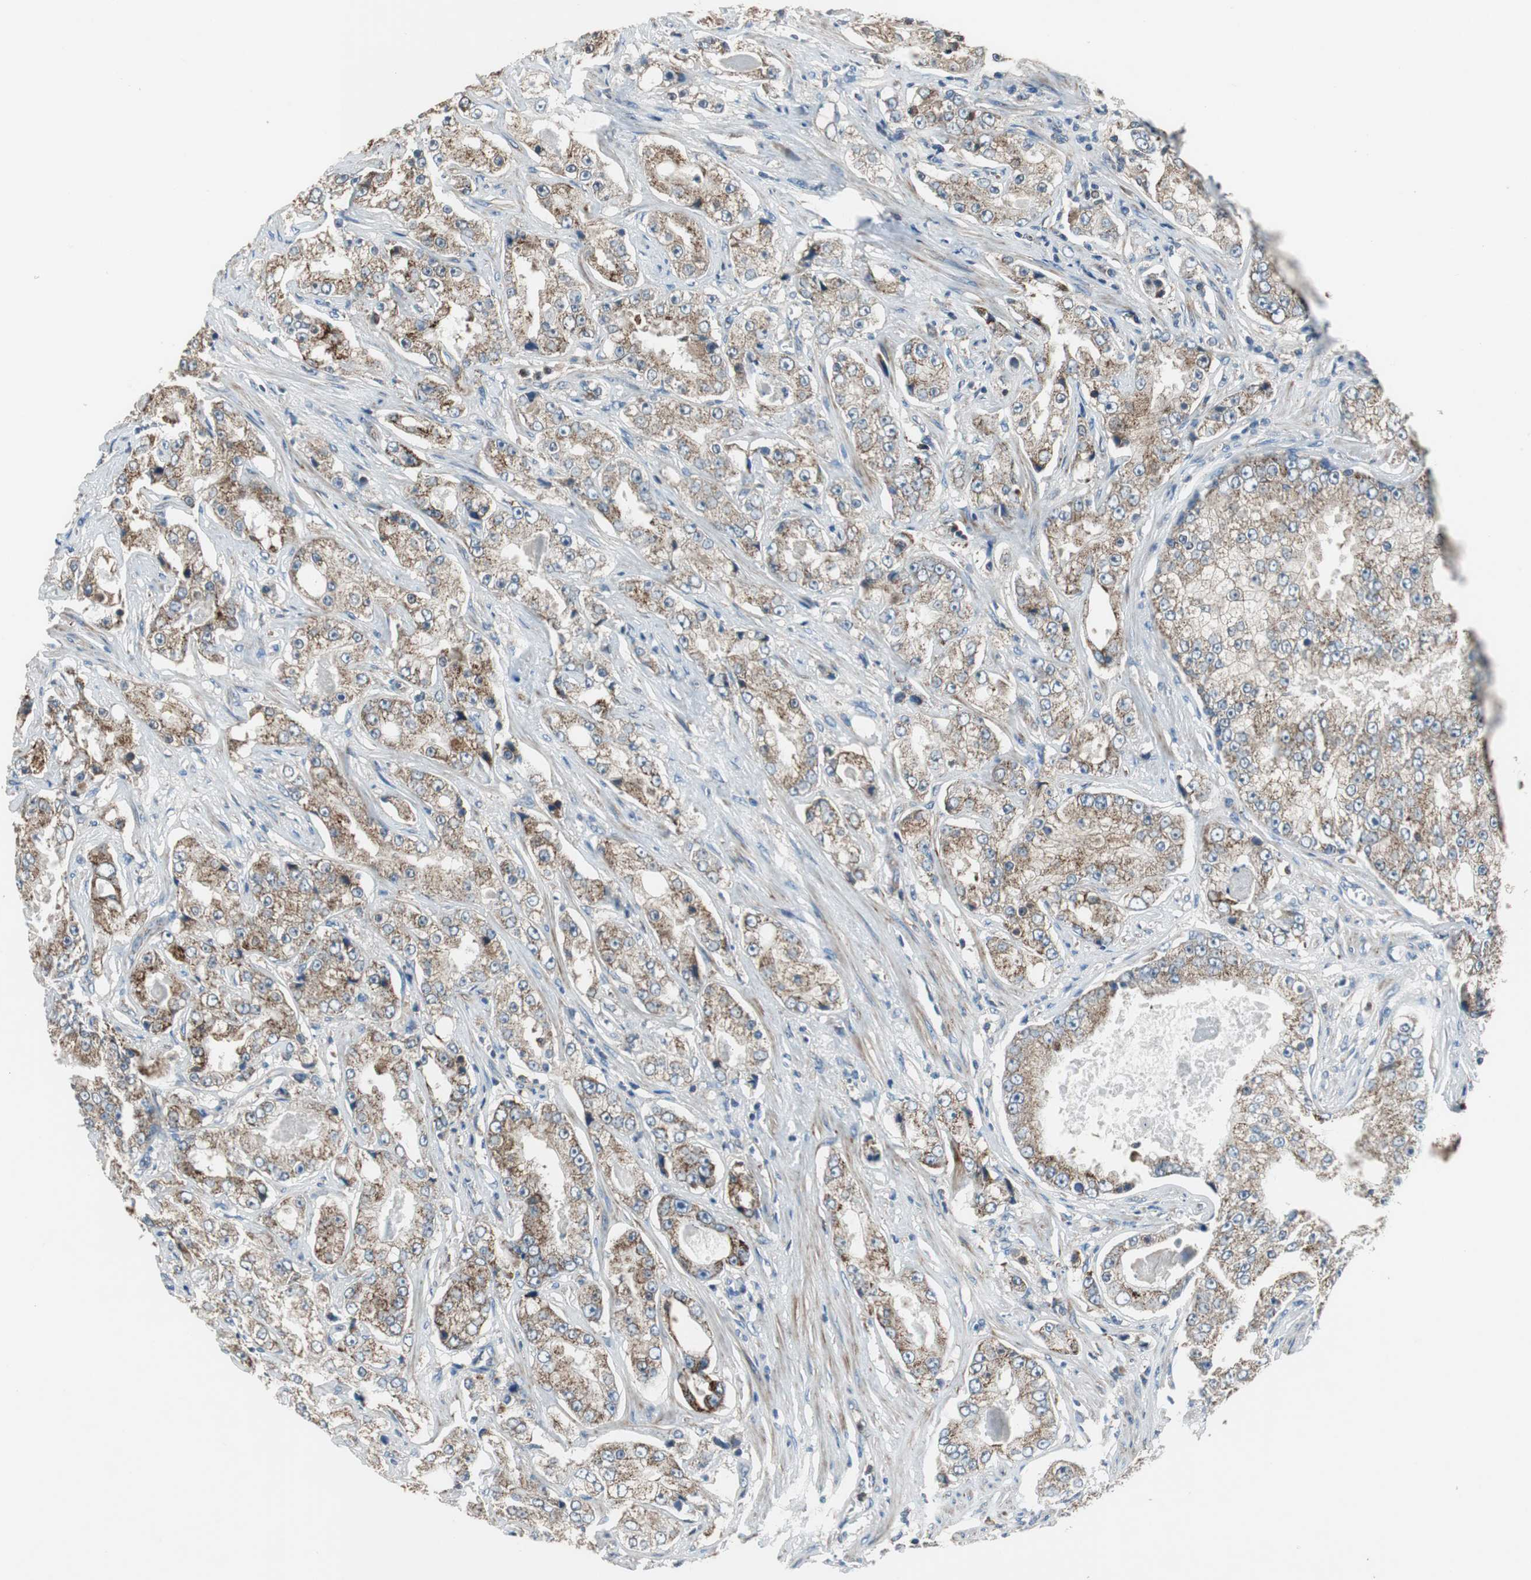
{"staining": {"intensity": "strong", "quantity": ">75%", "location": "cytoplasmic/membranous"}, "tissue": "prostate cancer", "cell_type": "Tumor cells", "image_type": "cancer", "snomed": [{"axis": "morphology", "description": "Adenocarcinoma, High grade"}, {"axis": "topography", "description": "Prostate"}], "caption": "Protein staining demonstrates strong cytoplasmic/membranous expression in approximately >75% of tumor cells in high-grade adenocarcinoma (prostate).", "gene": "PI4KB", "patient": {"sex": "male", "age": 73}}